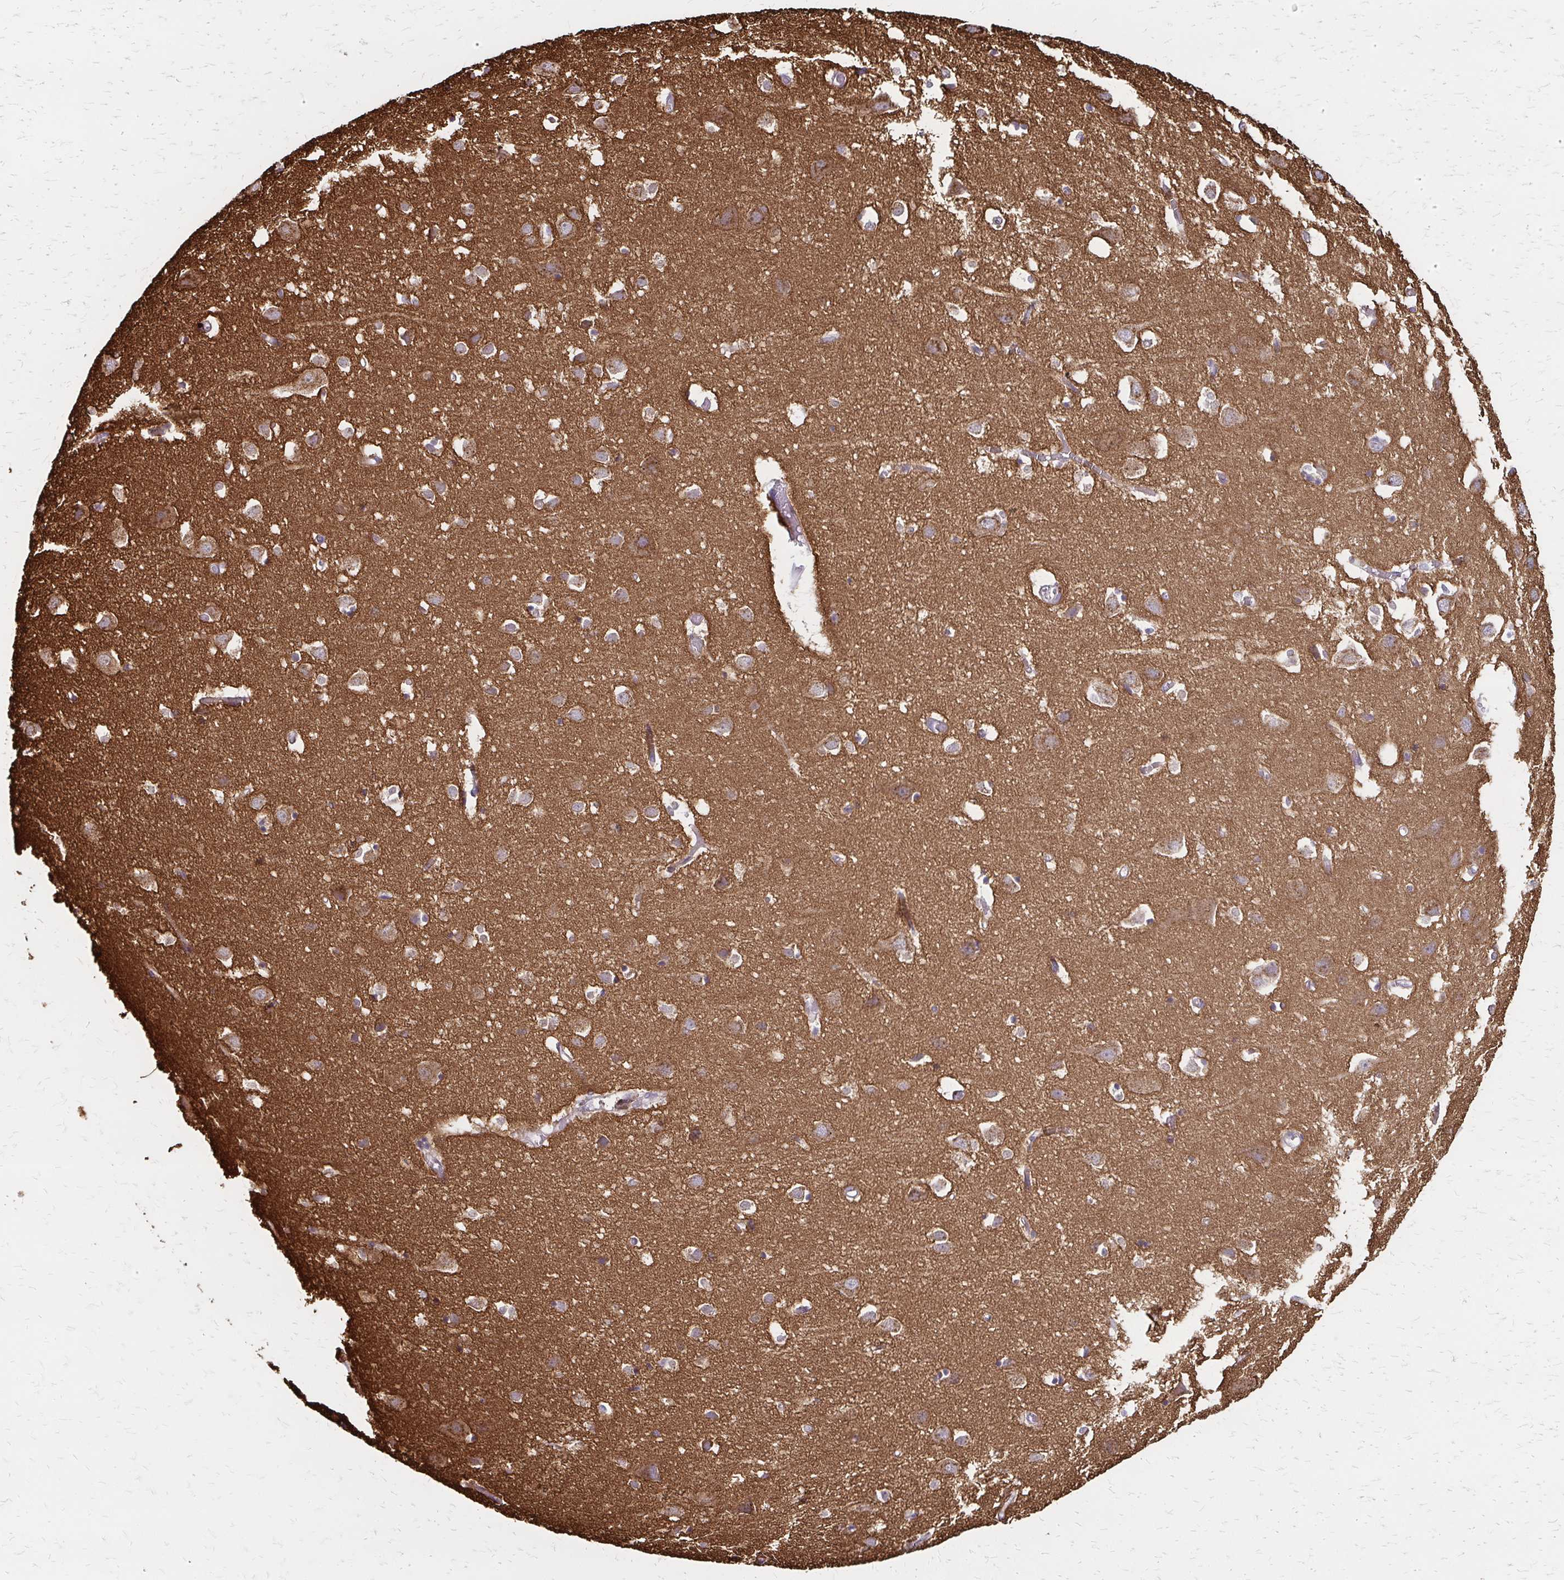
{"staining": {"intensity": "negative", "quantity": "none", "location": "none"}, "tissue": "cerebral cortex", "cell_type": "Endothelial cells", "image_type": "normal", "snomed": [{"axis": "morphology", "description": "Normal tissue, NOS"}, {"axis": "topography", "description": "Cerebral cortex"}], "caption": "A photomicrograph of human cerebral cortex is negative for staining in endothelial cells. Brightfield microscopy of immunohistochemistry (IHC) stained with DAB (3,3'-diaminobenzidine) (brown) and hematoxylin (blue), captured at high magnification.", "gene": "ZNF383", "patient": {"sex": "male", "age": 70}}